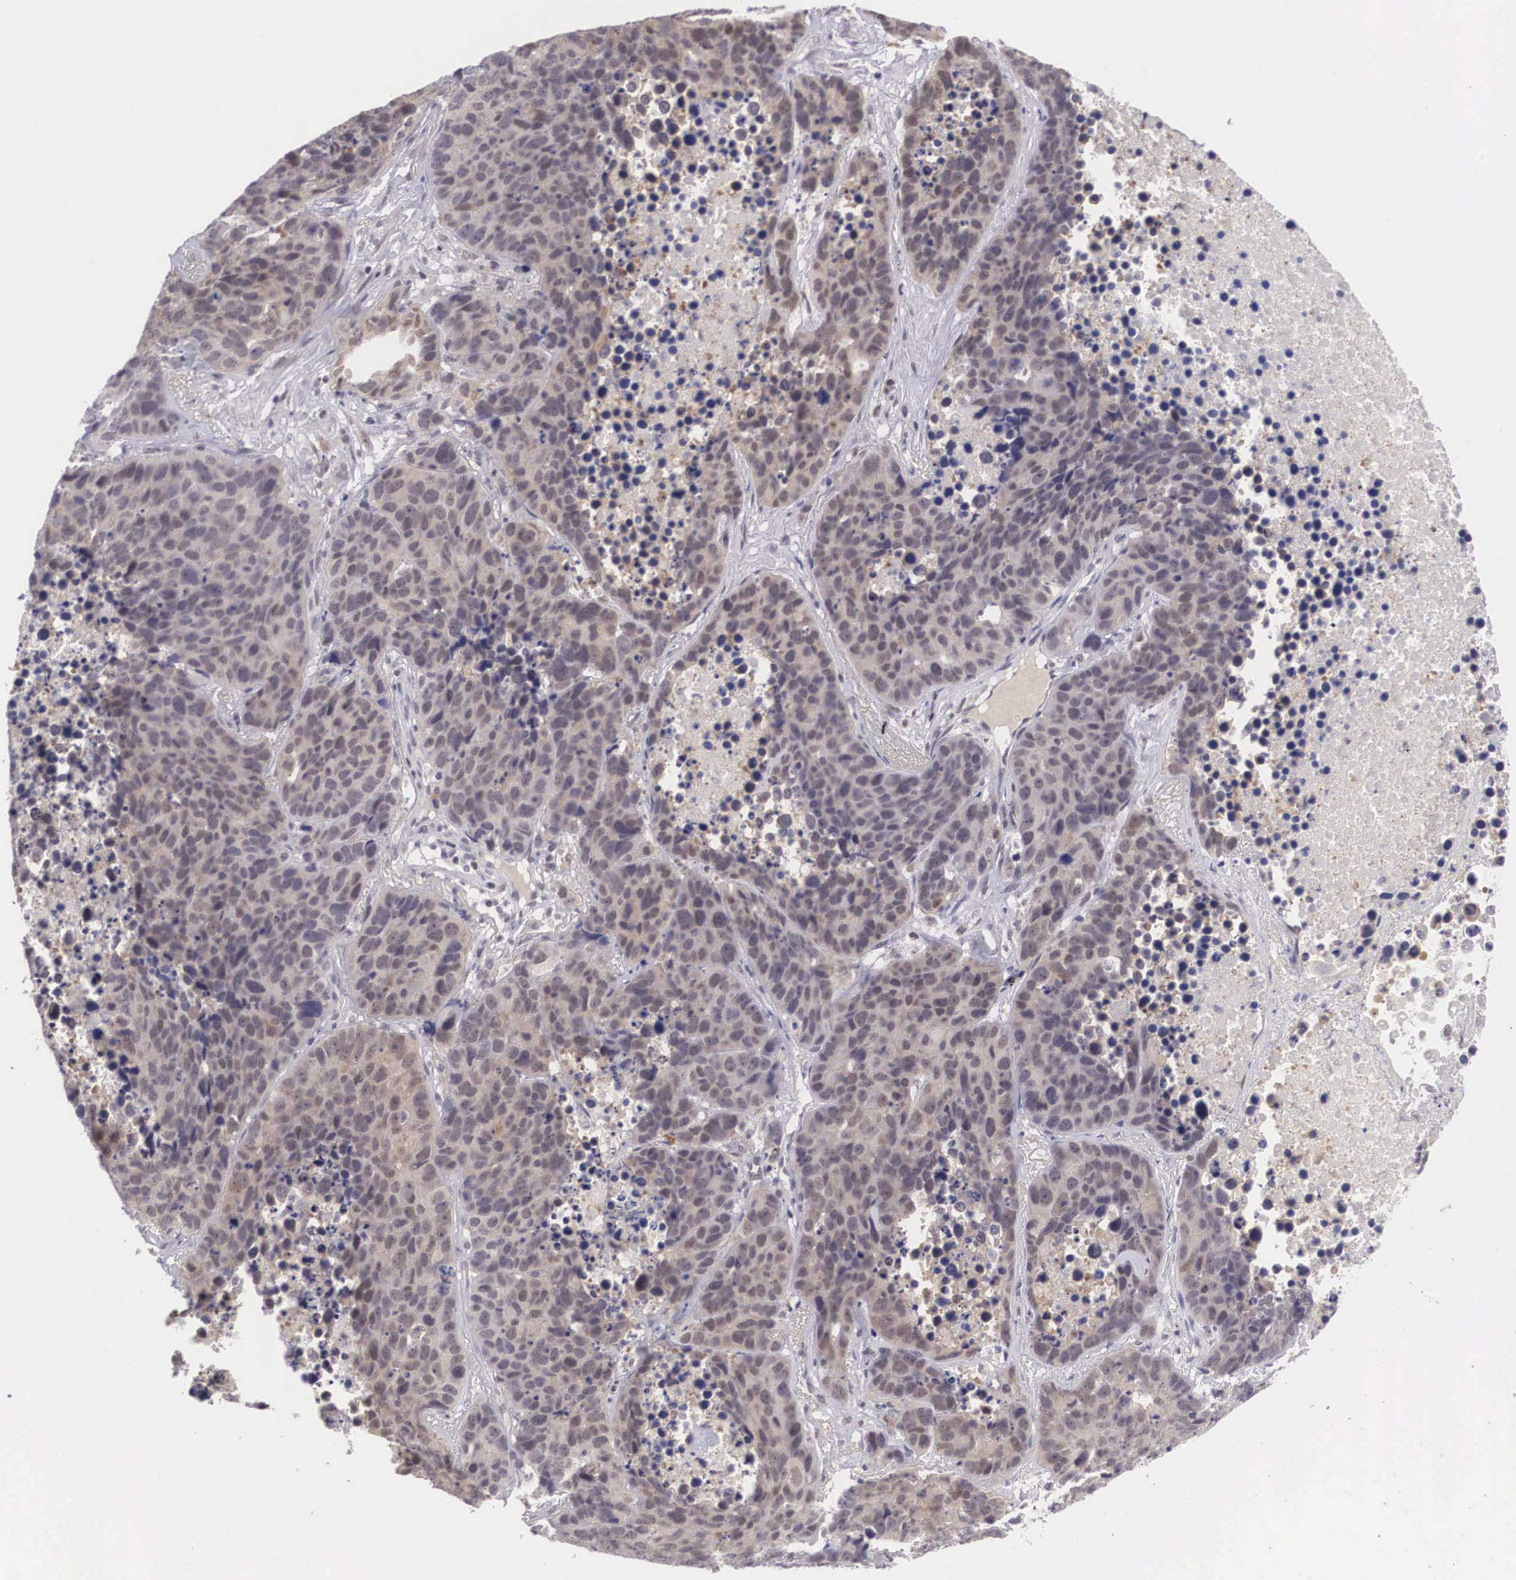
{"staining": {"intensity": "moderate", "quantity": ">75%", "location": "cytoplasmic/membranous,nuclear"}, "tissue": "lung cancer", "cell_type": "Tumor cells", "image_type": "cancer", "snomed": [{"axis": "morphology", "description": "Carcinoid, malignant, NOS"}, {"axis": "topography", "description": "Lung"}], "caption": "Protein staining reveals moderate cytoplasmic/membranous and nuclear expression in about >75% of tumor cells in lung cancer. The staining was performed using DAB (3,3'-diaminobenzidine), with brown indicating positive protein expression. Nuclei are stained blue with hematoxylin.", "gene": "NINL", "patient": {"sex": "male", "age": 60}}